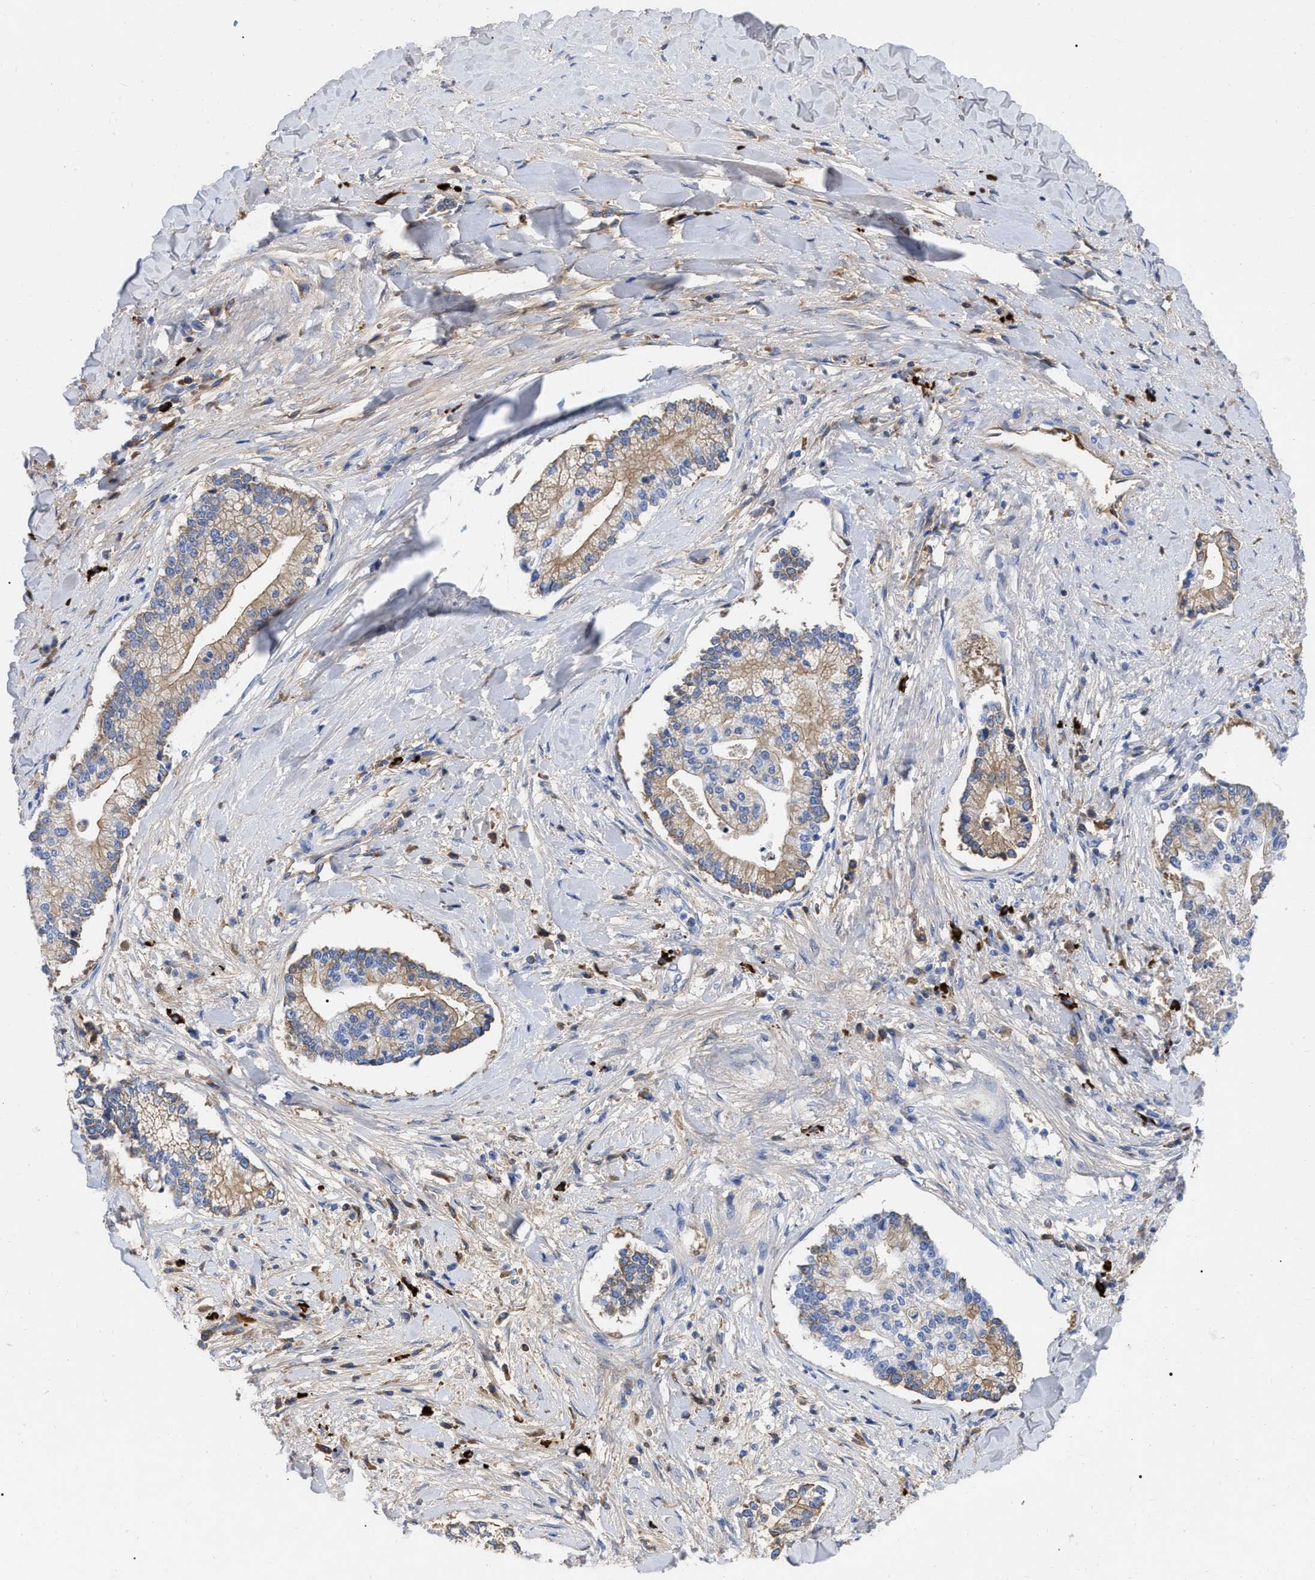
{"staining": {"intensity": "weak", "quantity": "25%-75%", "location": "cytoplasmic/membranous"}, "tissue": "liver cancer", "cell_type": "Tumor cells", "image_type": "cancer", "snomed": [{"axis": "morphology", "description": "Cholangiocarcinoma"}, {"axis": "topography", "description": "Liver"}], "caption": "Tumor cells exhibit low levels of weak cytoplasmic/membranous staining in about 25%-75% of cells in human cholangiocarcinoma (liver). The staining is performed using DAB brown chromogen to label protein expression. The nuclei are counter-stained blue using hematoxylin.", "gene": "IGHV5-51", "patient": {"sex": "male", "age": 50}}